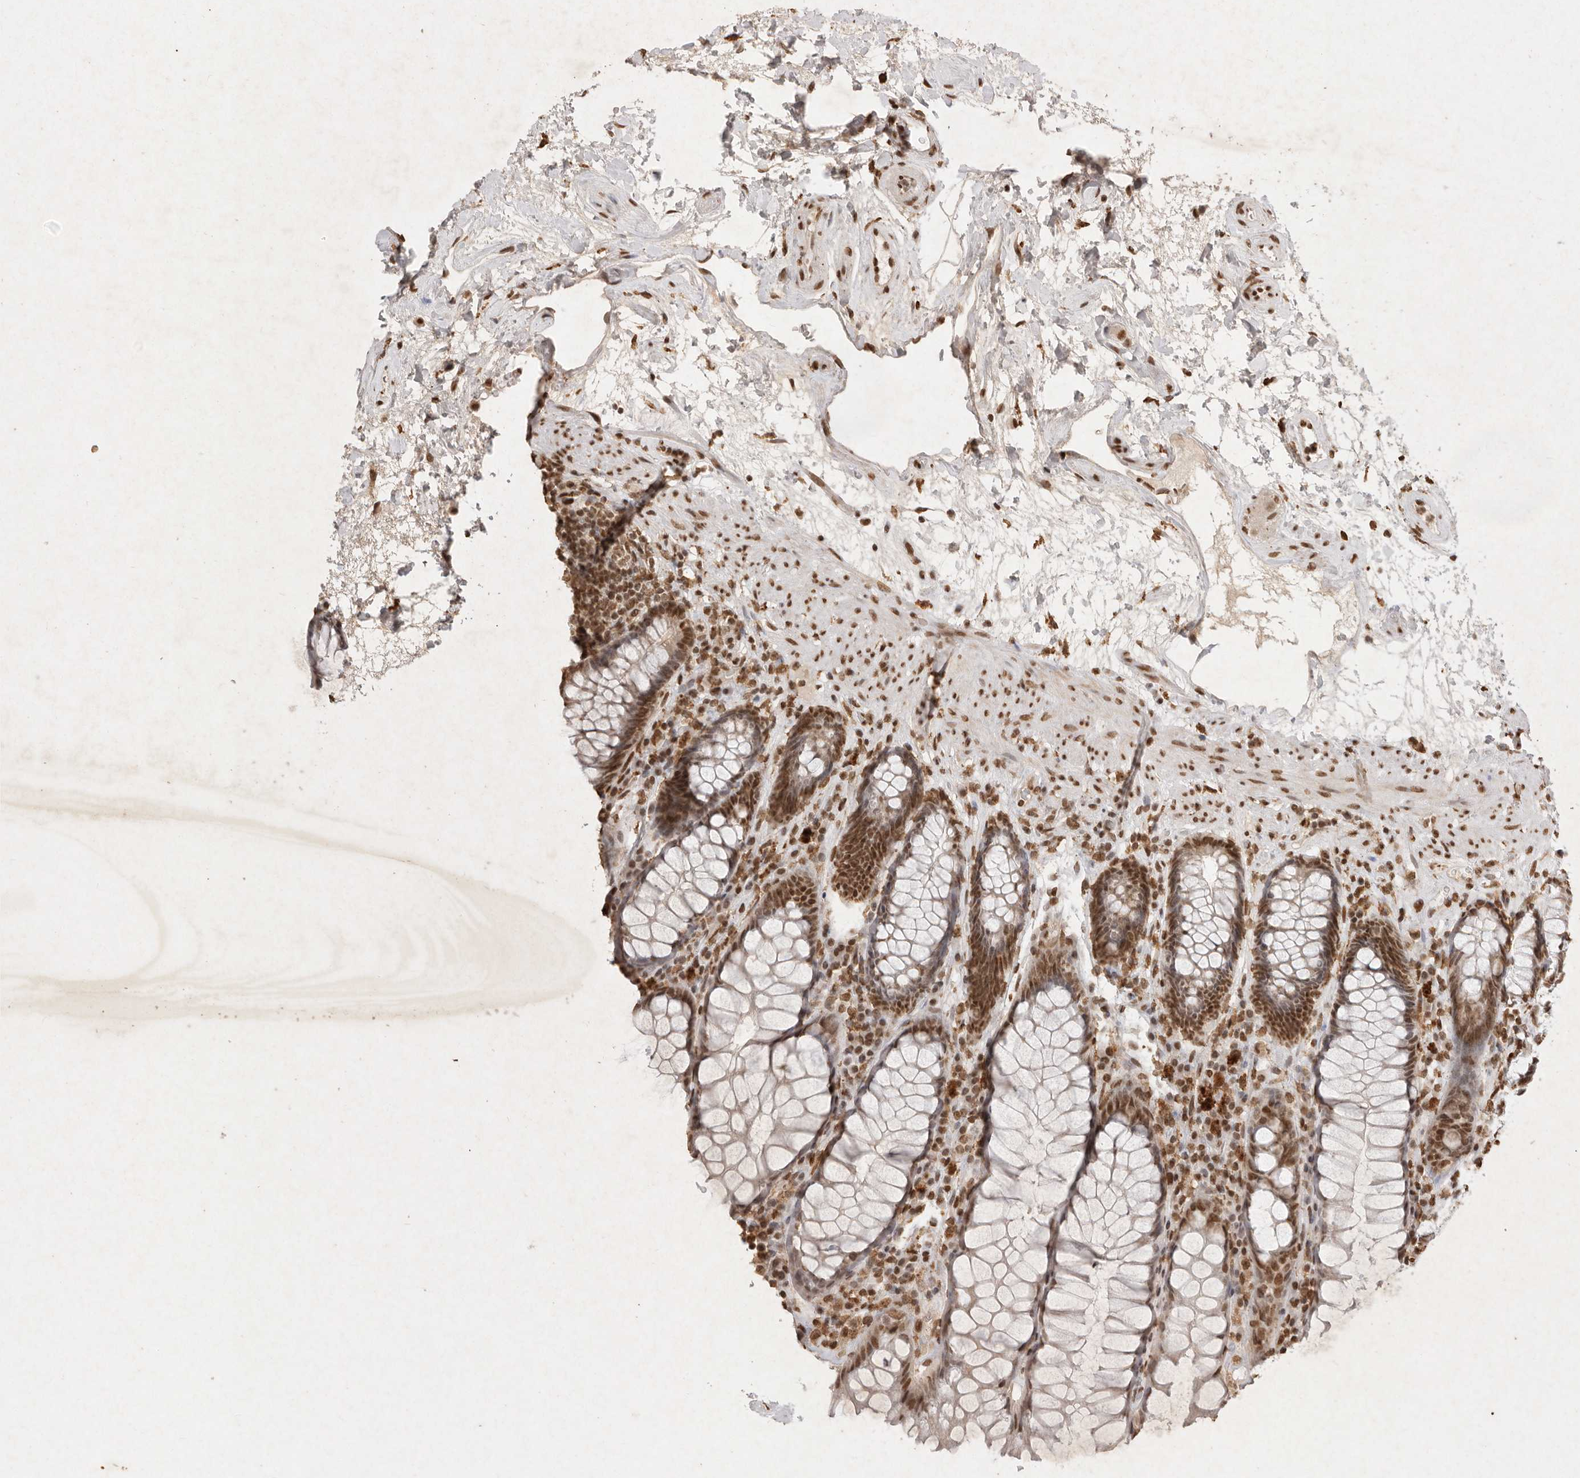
{"staining": {"intensity": "strong", "quantity": ">75%", "location": "nuclear"}, "tissue": "rectum", "cell_type": "Glandular cells", "image_type": "normal", "snomed": [{"axis": "morphology", "description": "Normal tissue, NOS"}, {"axis": "topography", "description": "Rectum"}], "caption": "A high amount of strong nuclear staining is present in about >75% of glandular cells in benign rectum.", "gene": "NKX3", "patient": {"sex": "male", "age": 64}}